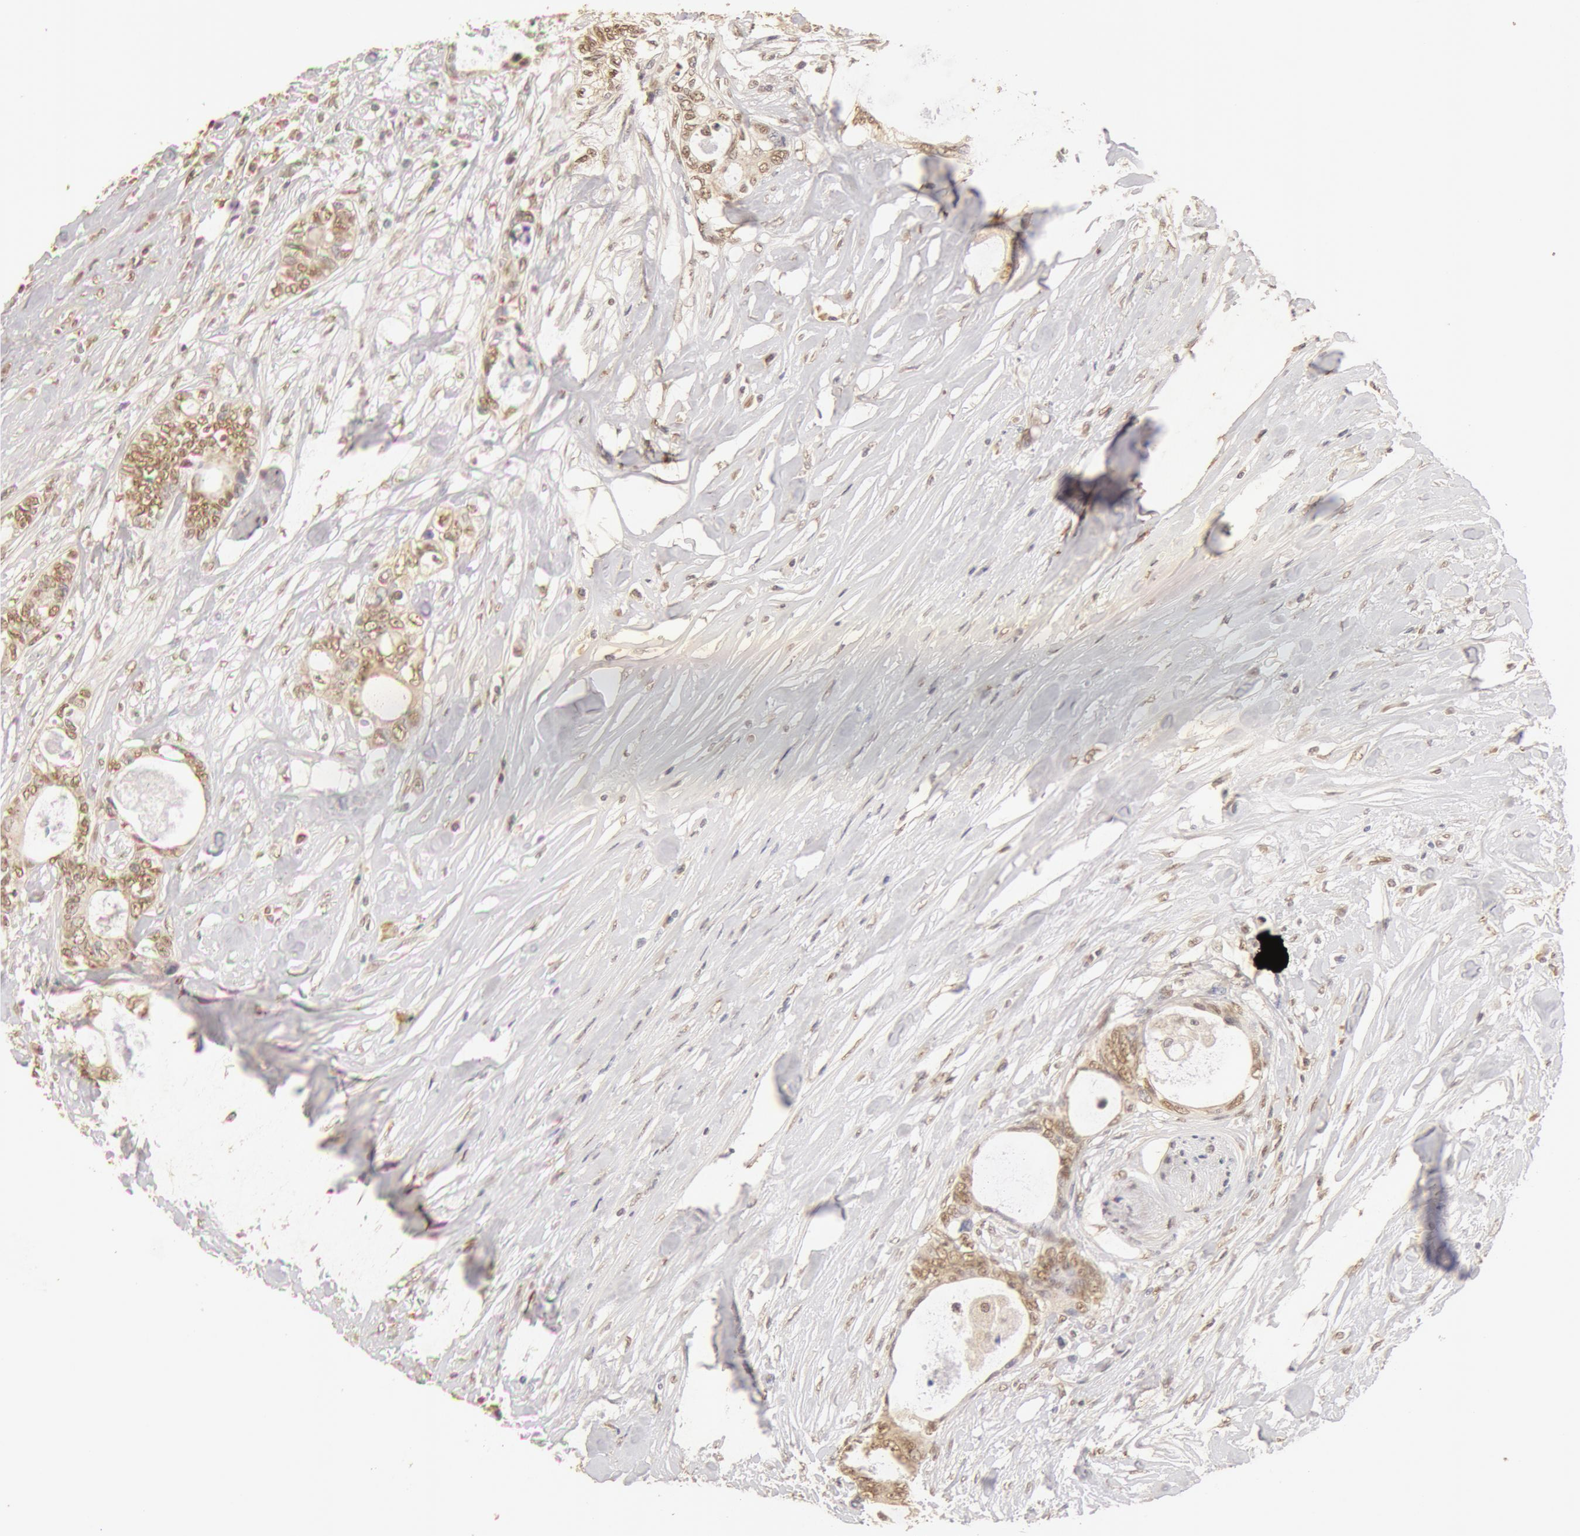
{"staining": {"intensity": "moderate", "quantity": ">75%", "location": "cytoplasmic/membranous,nuclear"}, "tissue": "colorectal cancer", "cell_type": "Tumor cells", "image_type": "cancer", "snomed": [{"axis": "morphology", "description": "Adenocarcinoma, NOS"}, {"axis": "topography", "description": "Rectum"}], "caption": "There is medium levels of moderate cytoplasmic/membranous and nuclear expression in tumor cells of adenocarcinoma (colorectal), as demonstrated by immunohistochemical staining (brown color).", "gene": "SNRNP70", "patient": {"sex": "female", "age": 57}}